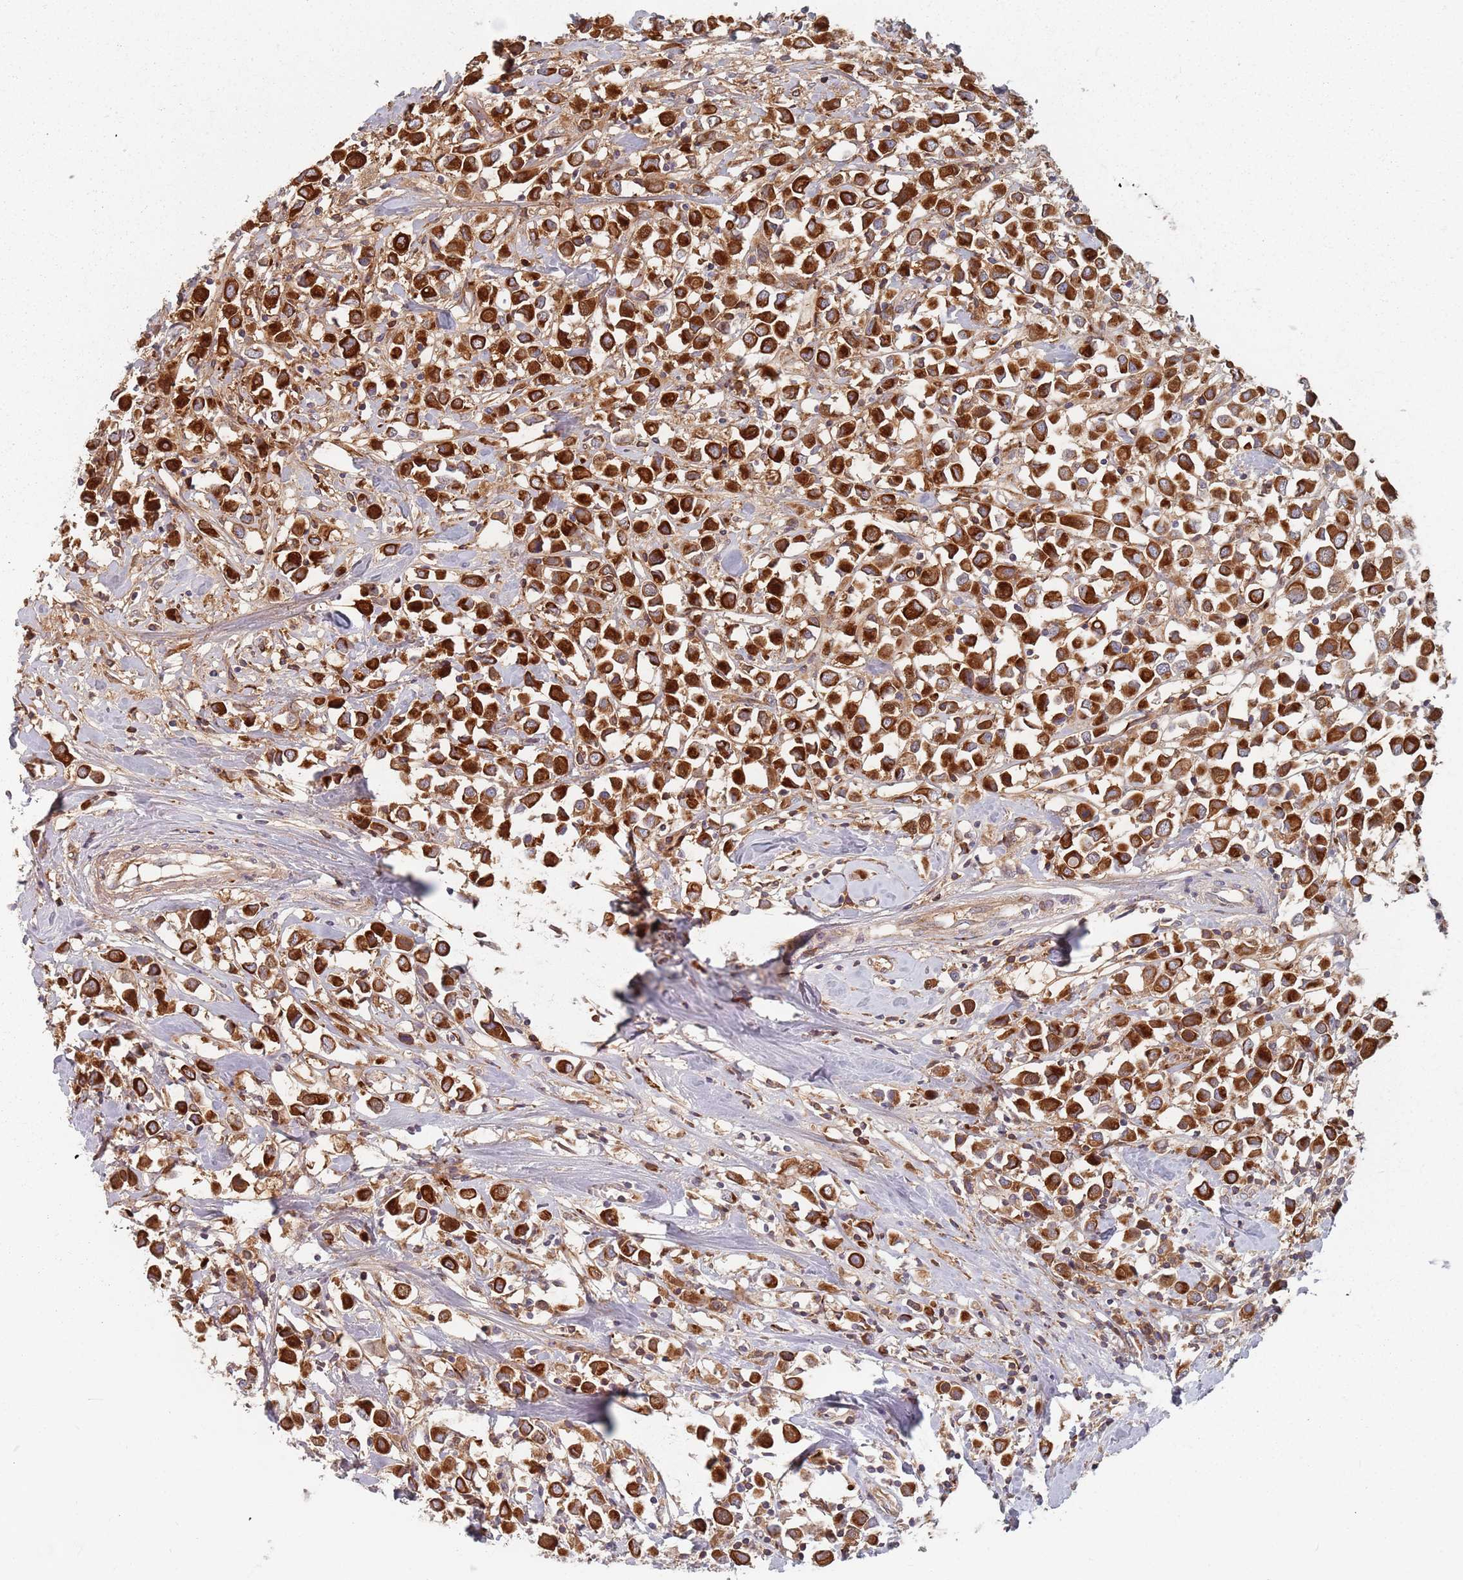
{"staining": {"intensity": "strong", "quantity": ">75%", "location": "cytoplasmic/membranous"}, "tissue": "breast cancer", "cell_type": "Tumor cells", "image_type": "cancer", "snomed": [{"axis": "morphology", "description": "Duct carcinoma"}, {"axis": "topography", "description": "Breast"}], "caption": "Immunohistochemical staining of invasive ductal carcinoma (breast) shows high levels of strong cytoplasmic/membranous staining in about >75% of tumor cells.", "gene": "ADAL", "patient": {"sex": "female", "age": 61}}